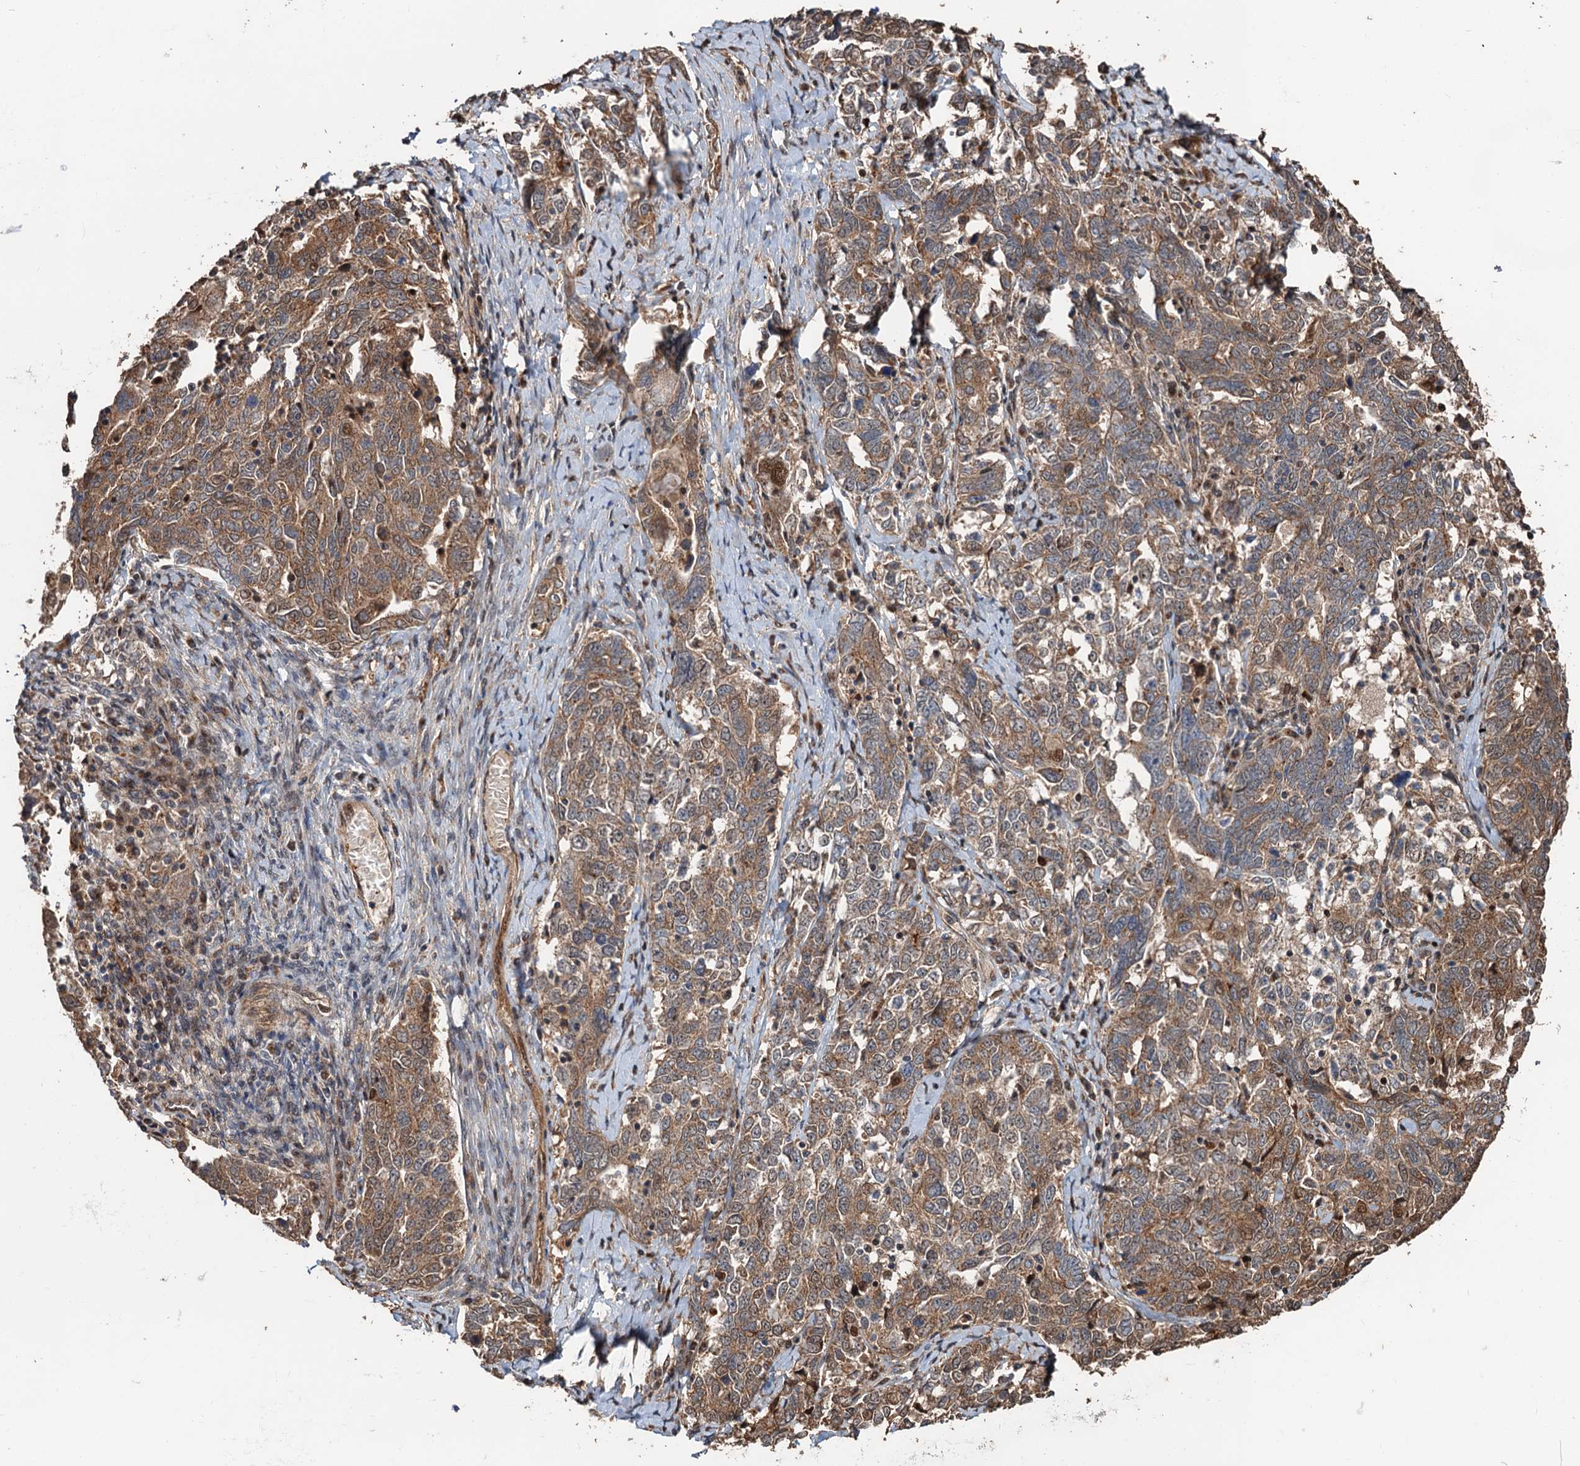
{"staining": {"intensity": "moderate", "quantity": ">75%", "location": "cytoplasmic/membranous"}, "tissue": "ovarian cancer", "cell_type": "Tumor cells", "image_type": "cancer", "snomed": [{"axis": "morphology", "description": "Carcinoma, endometroid"}, {"axis": "topography", "description": "Ovary"}], "caption": "Ovarian endometroid carcinoma stained with IHC displays moderate cytoplasmic/membranous staining in about >75% of tumor cells.", "gene": "DEXI", "patient": {"sex": "female", "age": 62}}